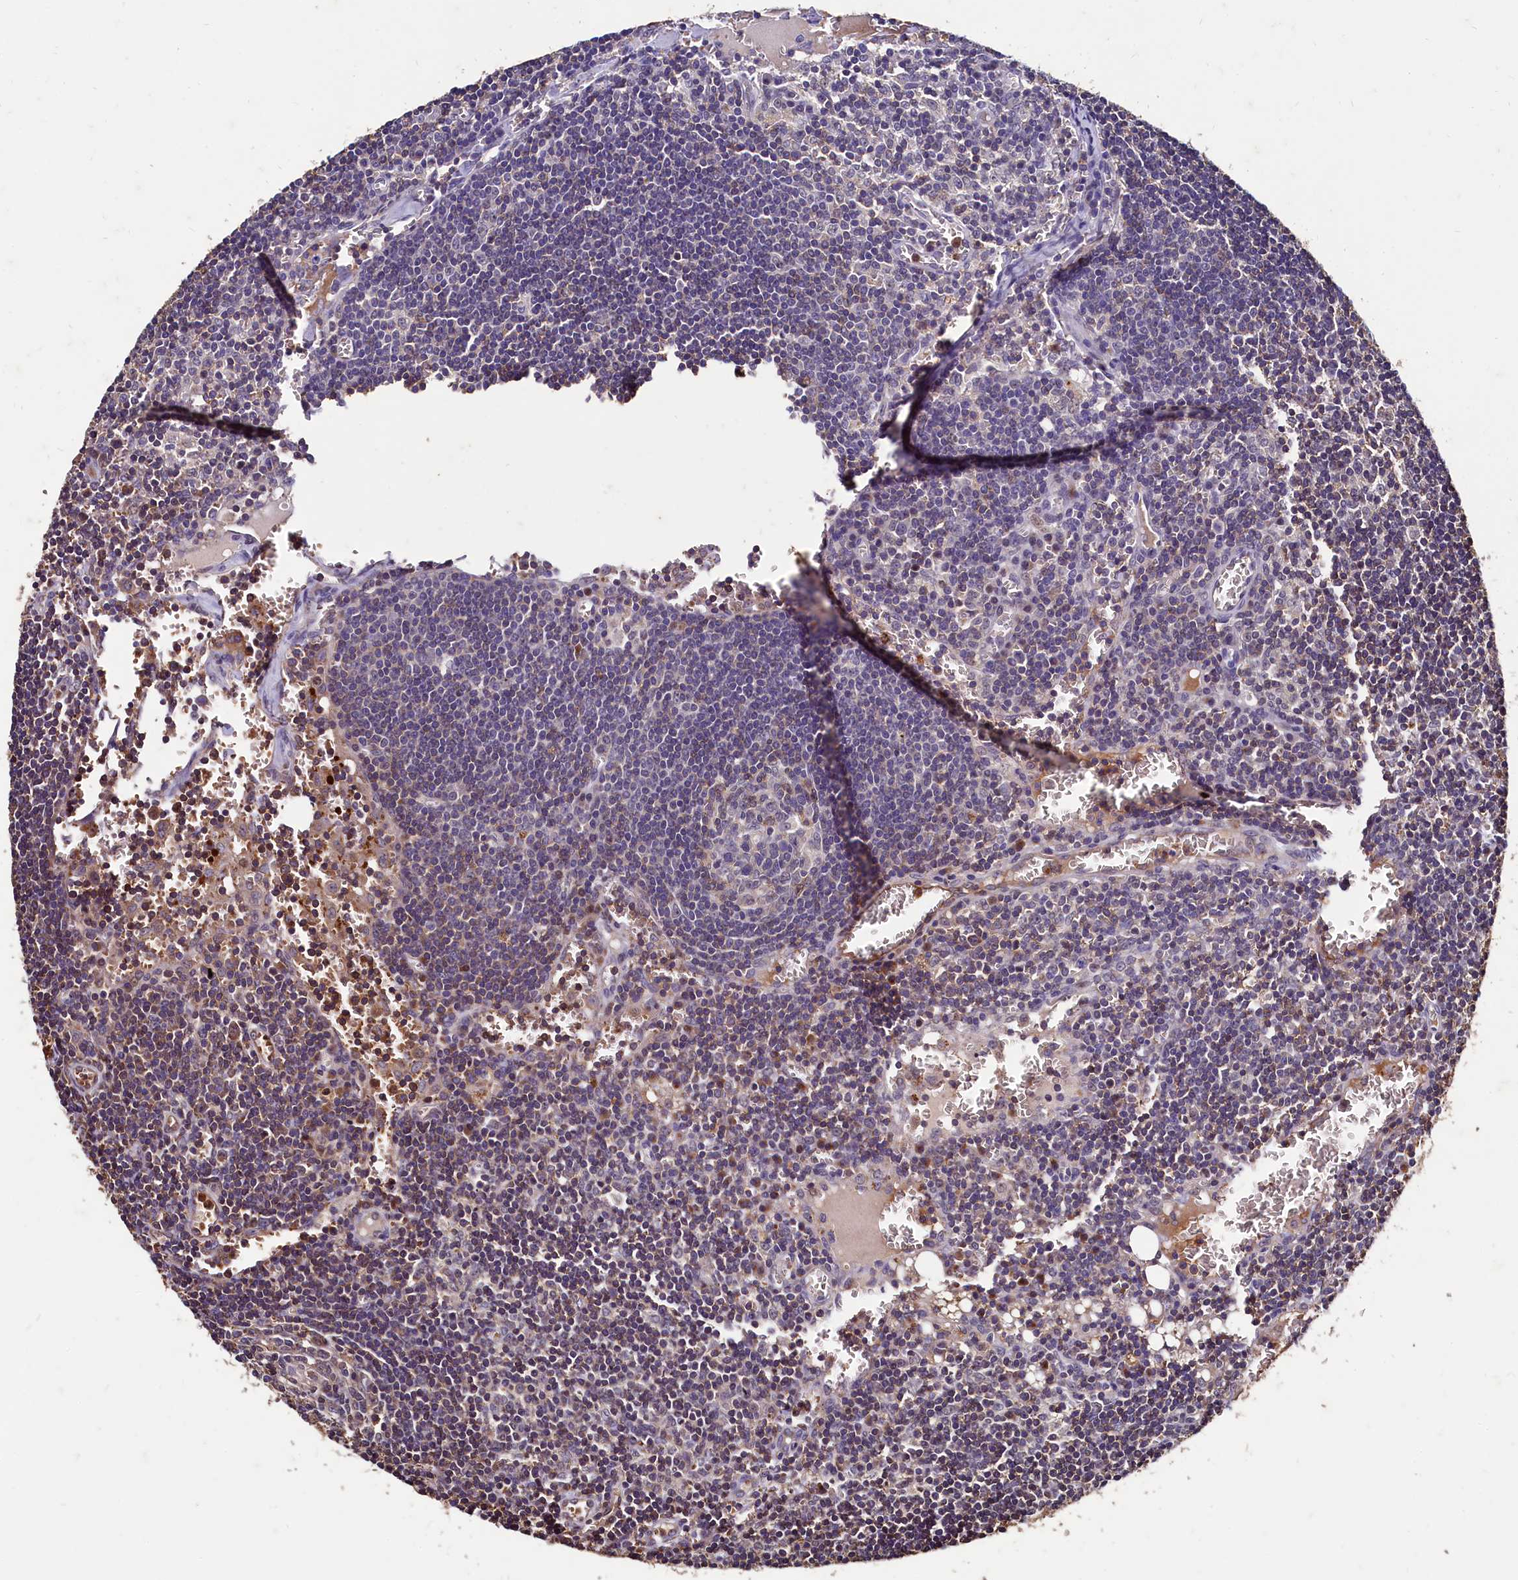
{"staining": {"intensity": "weak", "quantity": "<25%", "location": "cytoplasmic/membranous"}, "tissue": "lymph node", "cell_type": "Germinal center cells", "image_type": "normal", "snomed": [{"axis": "morphology", "description": "Normal tissue, NOS"}, {"axis": "topography", "description": "Lymph node"}], "caption": "IHC micrograph of normal lymph node: lymph node stained with DAB exhibits no significant protein expression in germinal center cells. The staining was performed using DAB to visualize the protein expression in brown, while the nuclei were stained in blue with hematoxylin (Magnification: 20x).", "gene": "CSTPP1", "patient": {"sex": "female", "age": 73}}